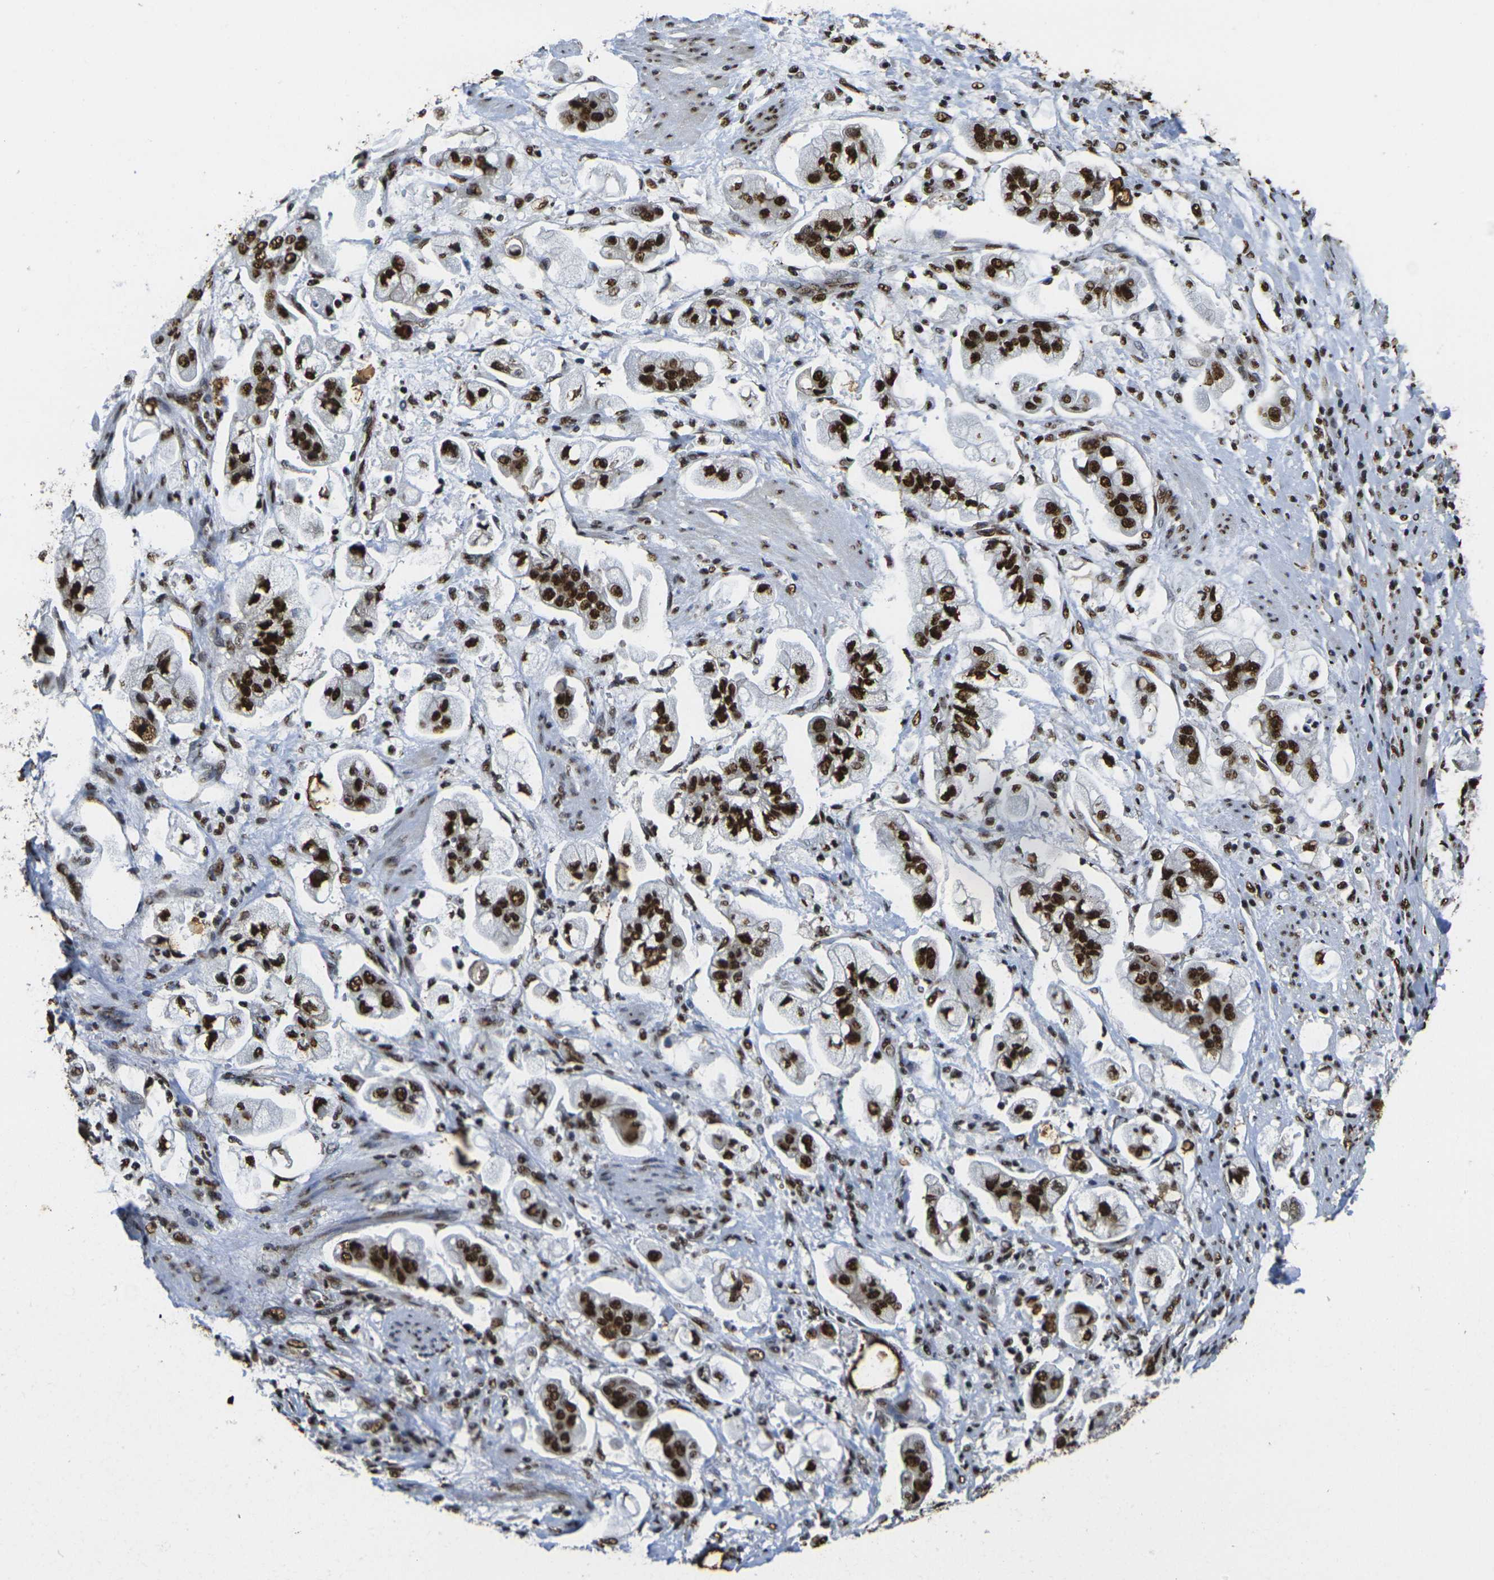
{"staining": {"intensity": "strong", "quantity": ">75%", "location": "nuclear"}, "tissue": "stomach cancer", "cell_type": "Tumor cells", "image_type": "cancer", "snomed": [{"axis": "morphology", "description": "Adenocarcinoma, NOS"}, {"axis": "topography", "description": "Stomach"}], "caption": "DAB immunohistochemical staining of human stomach cancer demonstrates strong nuclear protein expression in about >75% of tumor cells. The protein of interest is shown in brown color, while the nuclei are stained blue.", "gene": "SMARCC1", "patient": {"sex": "male", "age": 62}}